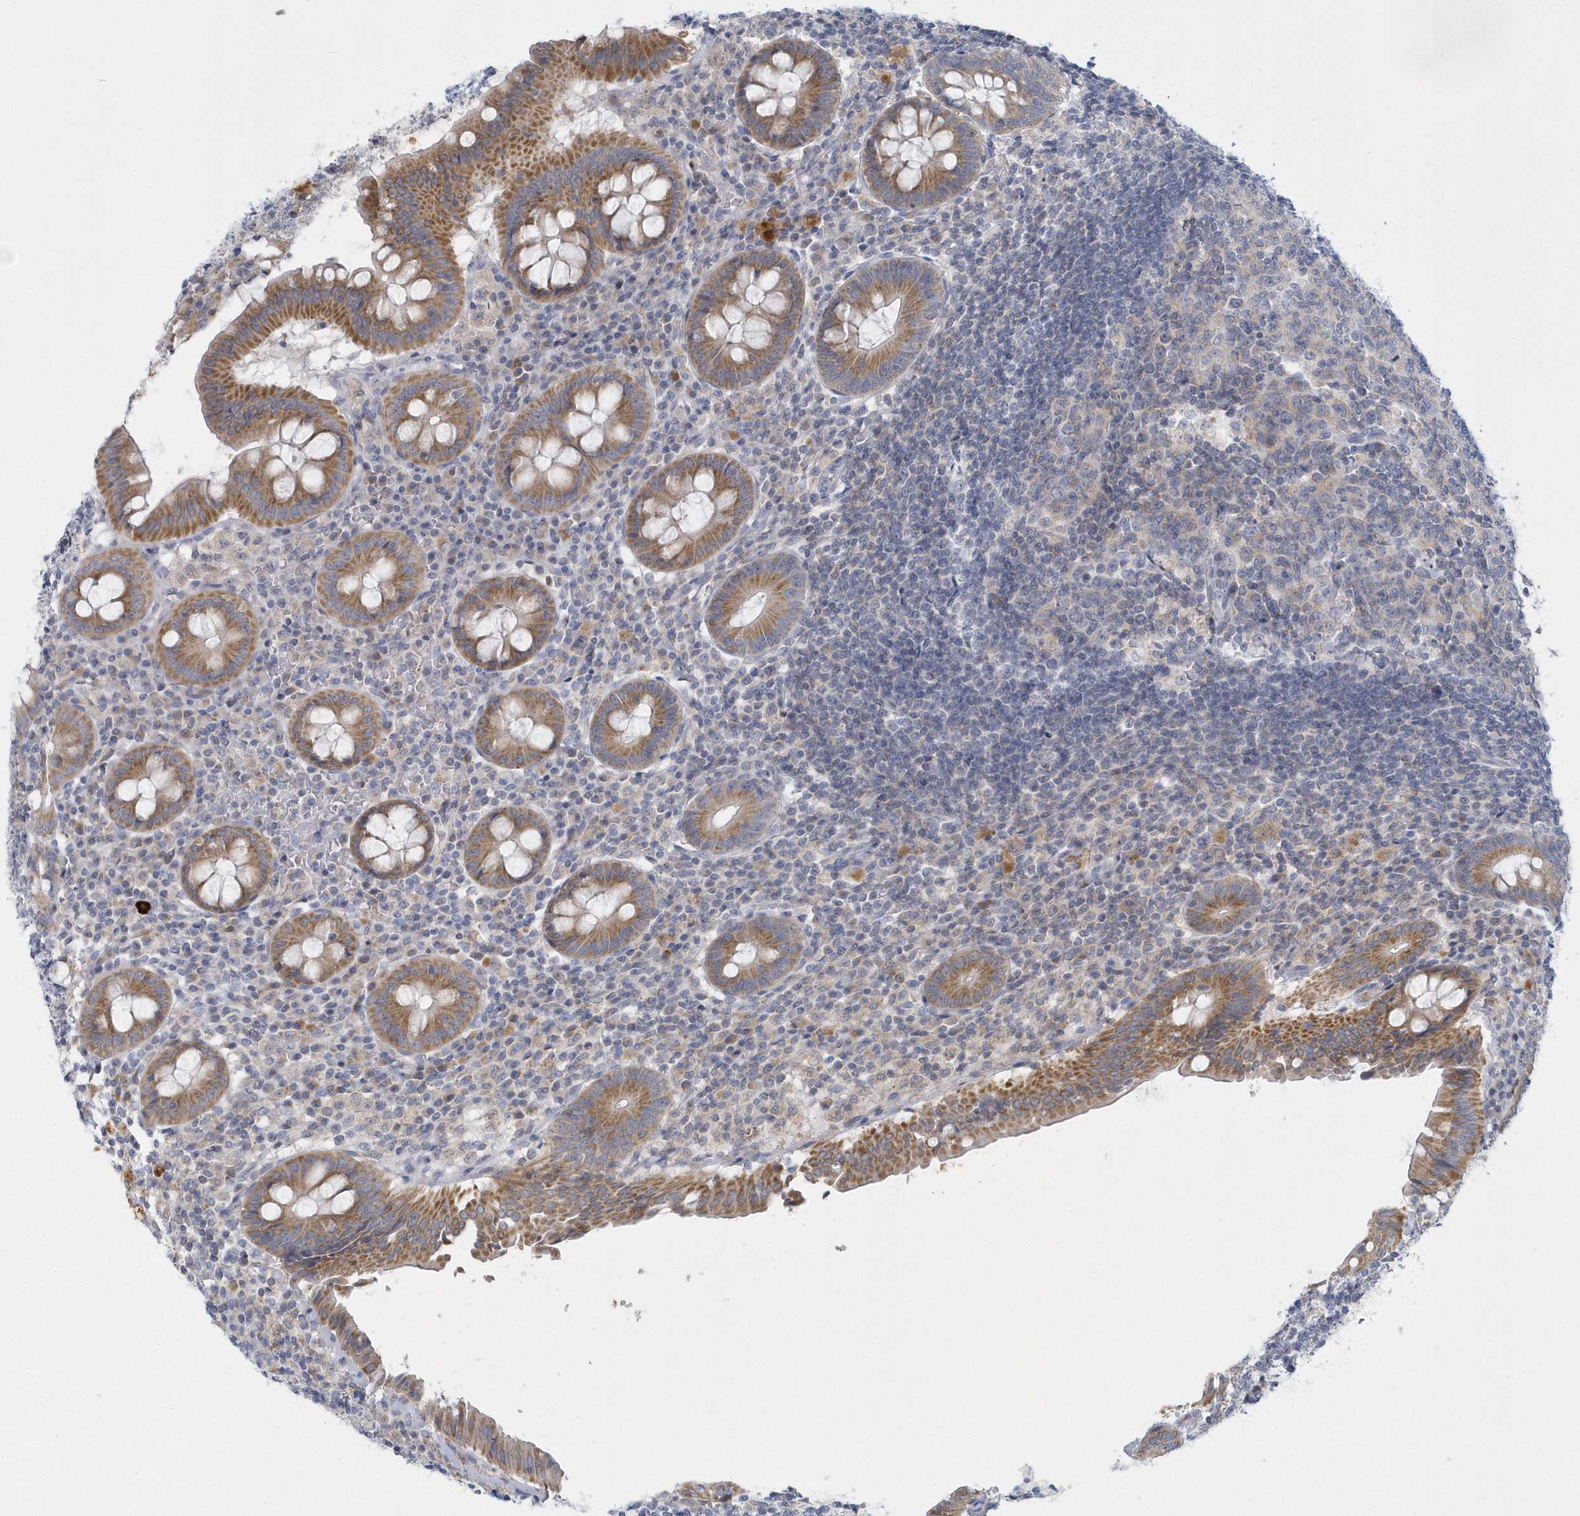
{"staining": {"intensity": "moderate", "quantity": ">75%", "location": "cytoplasmic/membranous"}, "tissue": "appendix", "cell_type": "Glandular cells", "image_type": "normal", "snomed": [{"axis": "morphology", "description": "Normal tissue, NOS"}, {"axis": "topography", "description": "Appendix"}], "caption": "IHC photomicrograph of normal appendix: appendix stained using immunohistochemistry (IHC) demonstrates medium levels of moderate protein expression localized specifically in the cytoplasmic/membranous of glandular cells, appearing as a cytoplasmic/membranous brown color.", "gene": "NIPAL1", "patient": {"sex": "female", "age": 54}}